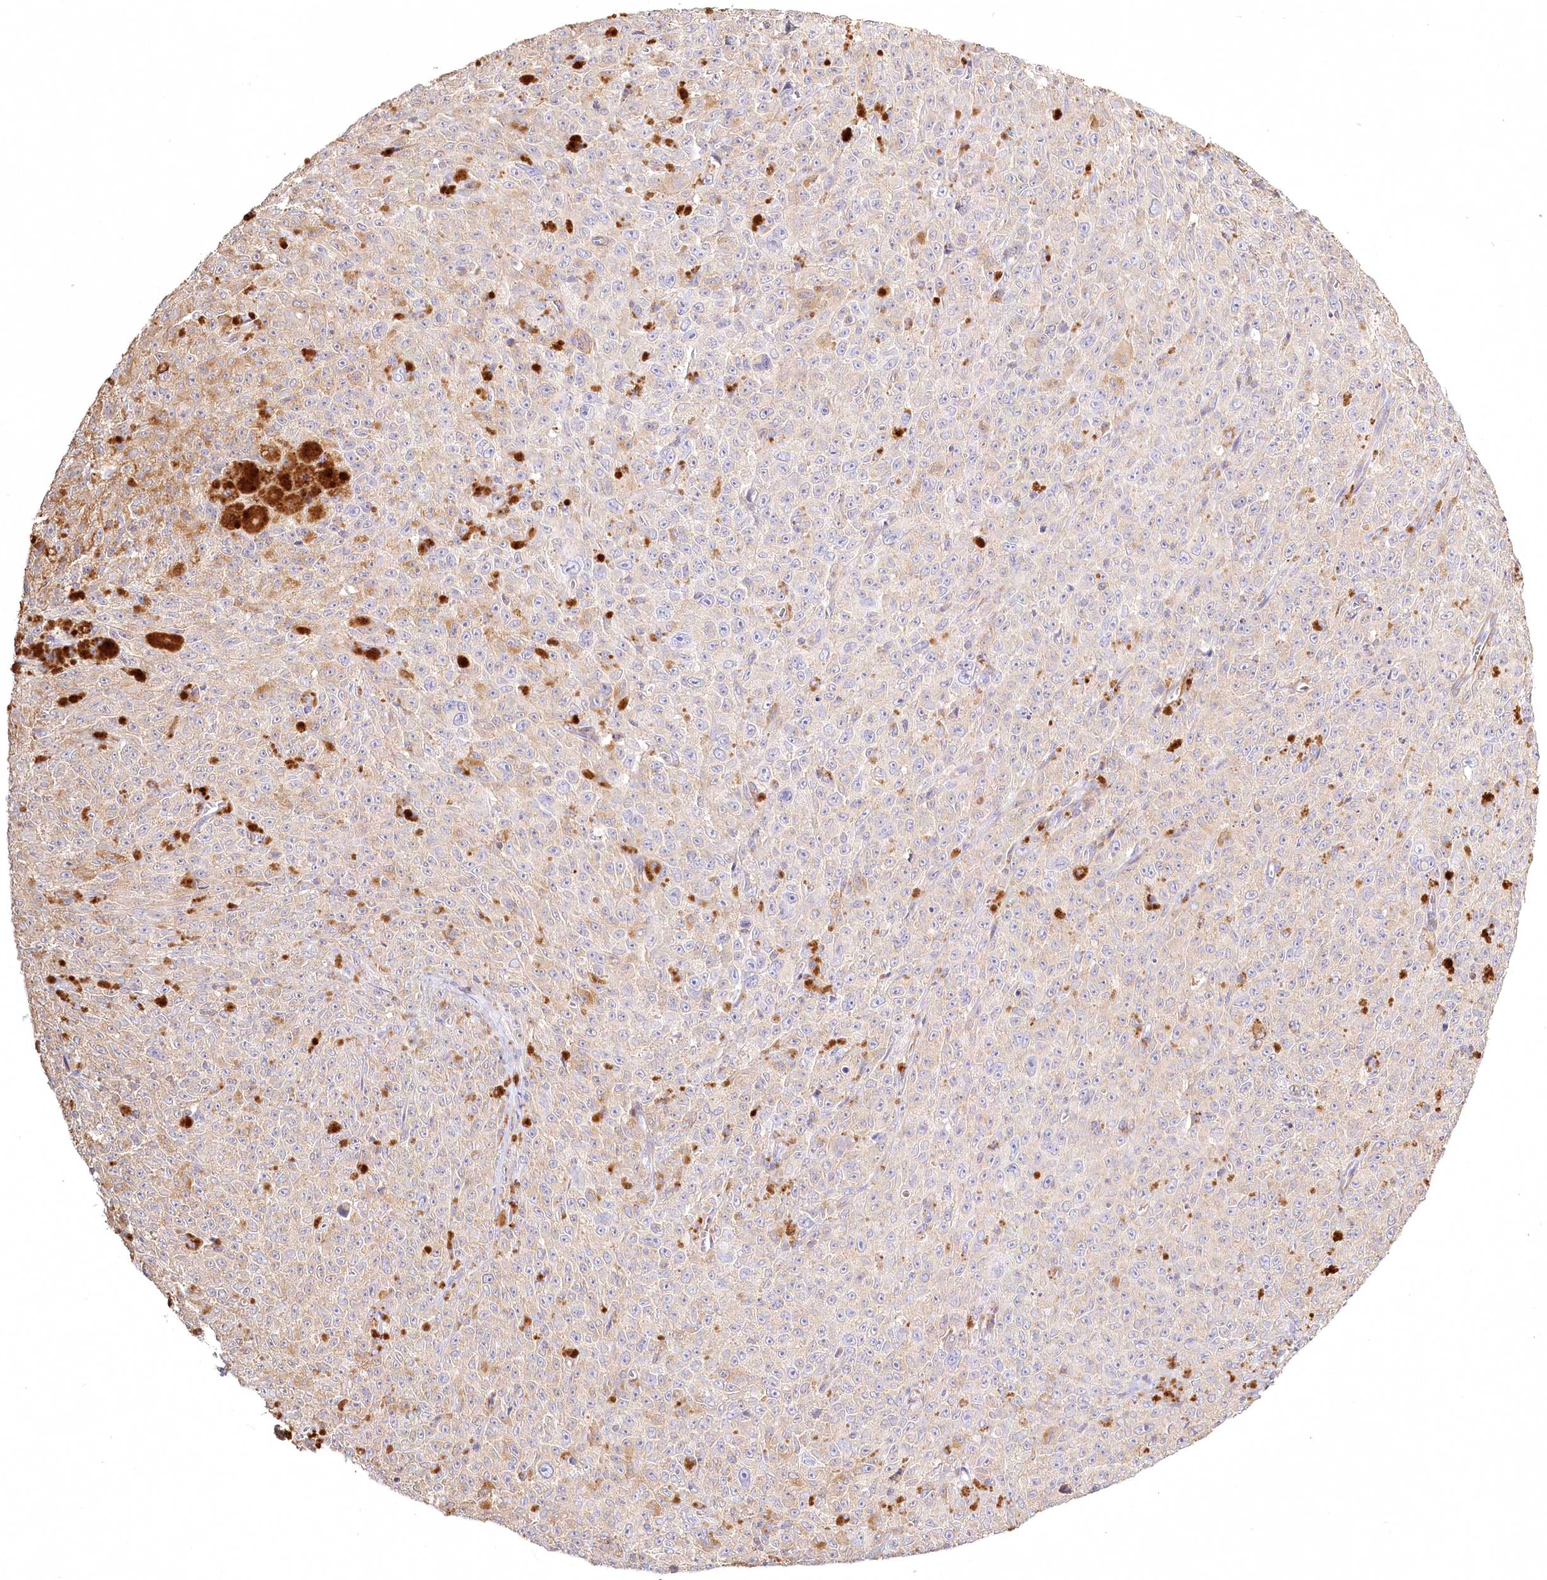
{"staining": {"intensity": "negative", "quantity": "none", "location": "none"}, "tissue": "melanoma", "cell_type": "Tumor cells", "image_type": "cancer", "snomed": [{"axis": "morphology", "description": "Malignant melanoma, NOS"}, {"axis": "topography", "description": "Skin"}], "caption": "Tumor cells are negative for brown protein staining in malignant melanoma.", "gene": "INPP4B", "patient": {"sex": "female", "age": 82}}